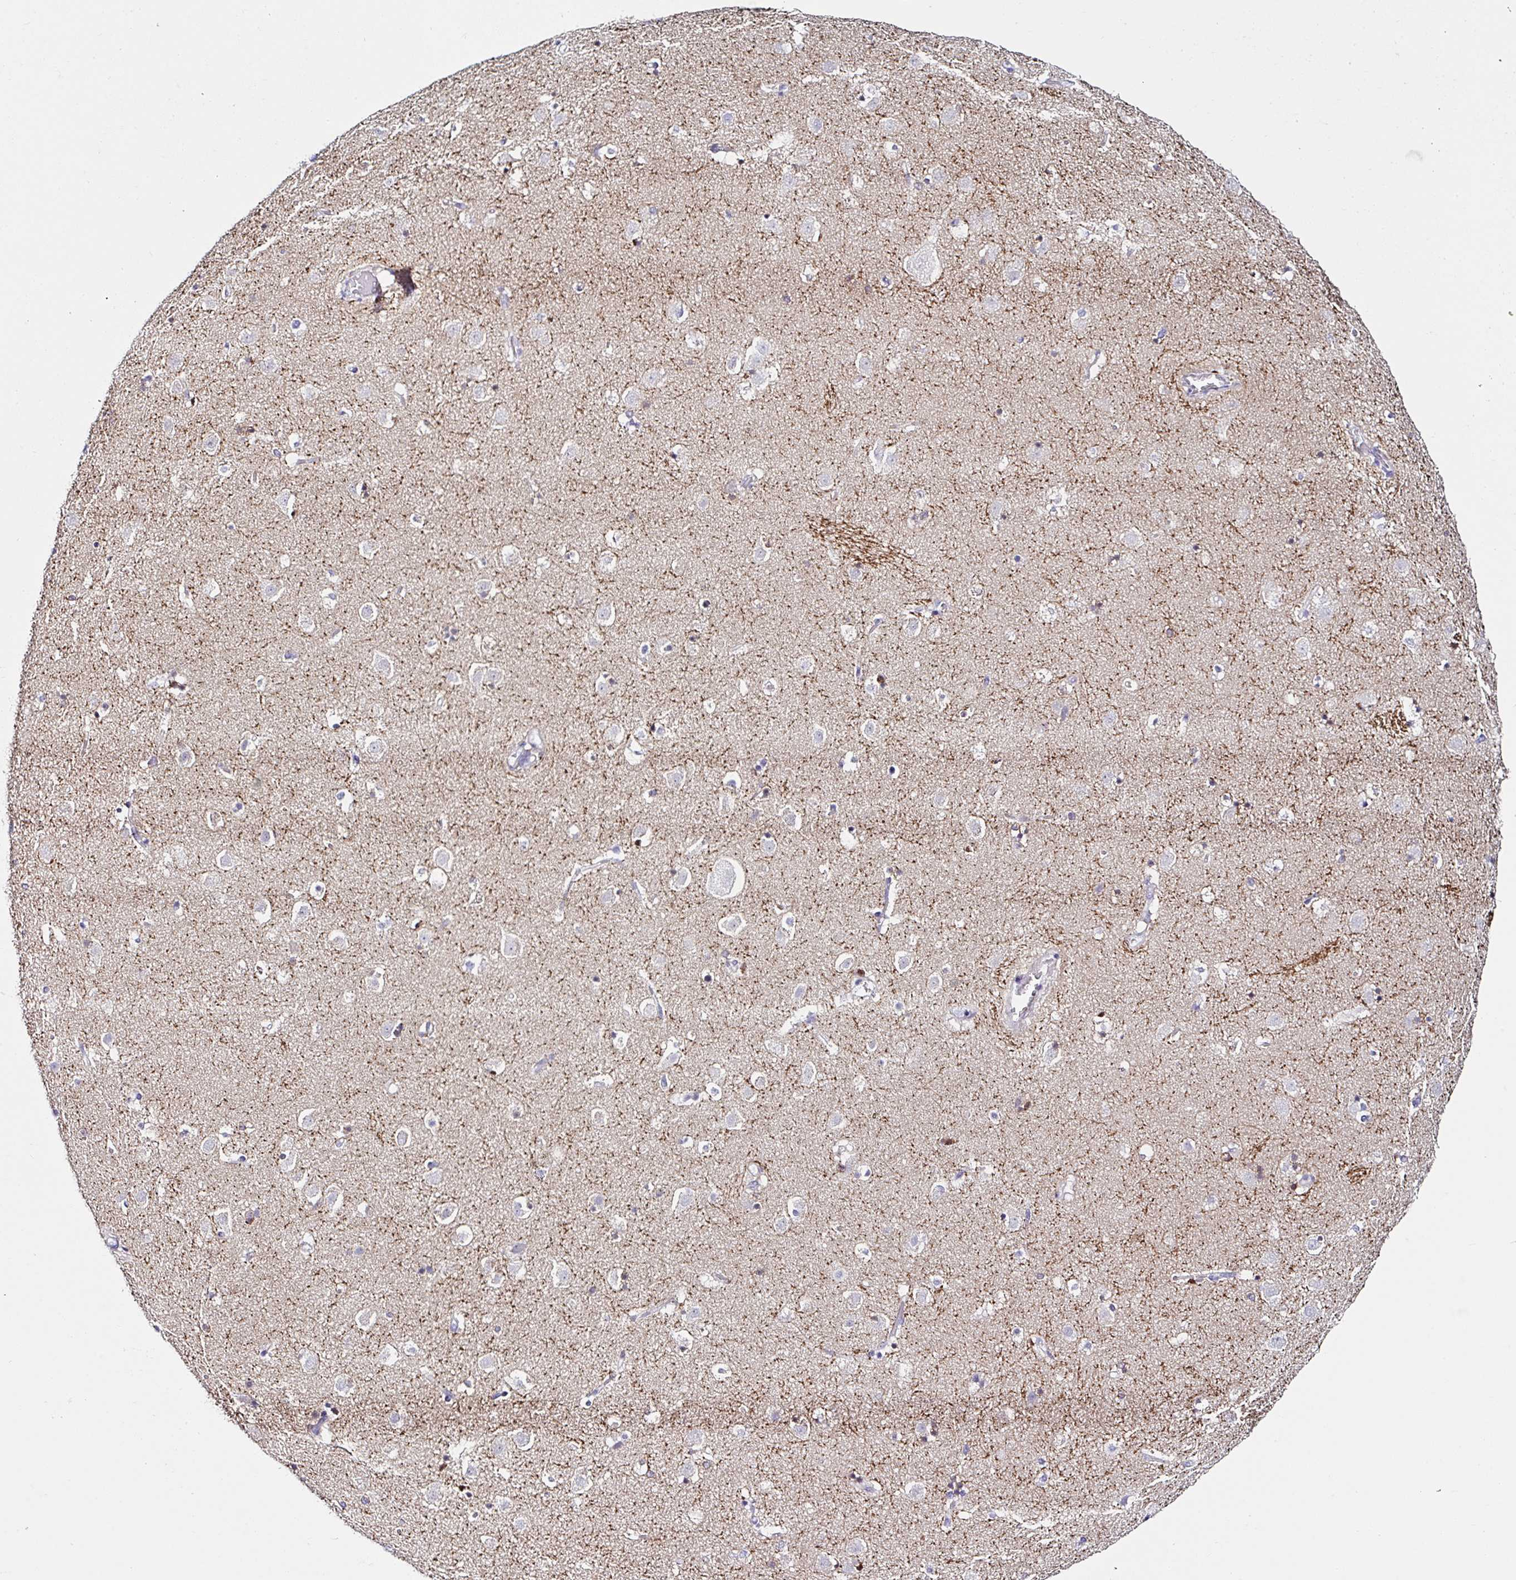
{"staining": {"intensity": "negative", "quantity": "none", "location": "none"}, "tissue": "caudate", "cell_type": "Glial cells", "image_type": "normal", "snomed": [{"axis": "morphology", "description": "Normal tissue, NOS"}, {"axis": "topography", "description": "Lateral ventricle wall"}], "caption": "DAB (3,3'-diaminobenzidine) immunohistochemical staining of normal human caudate displays no significant expression in glial cells.", "gene": "UGT3A1", "patient": {"sex": "male", "age": 37}}